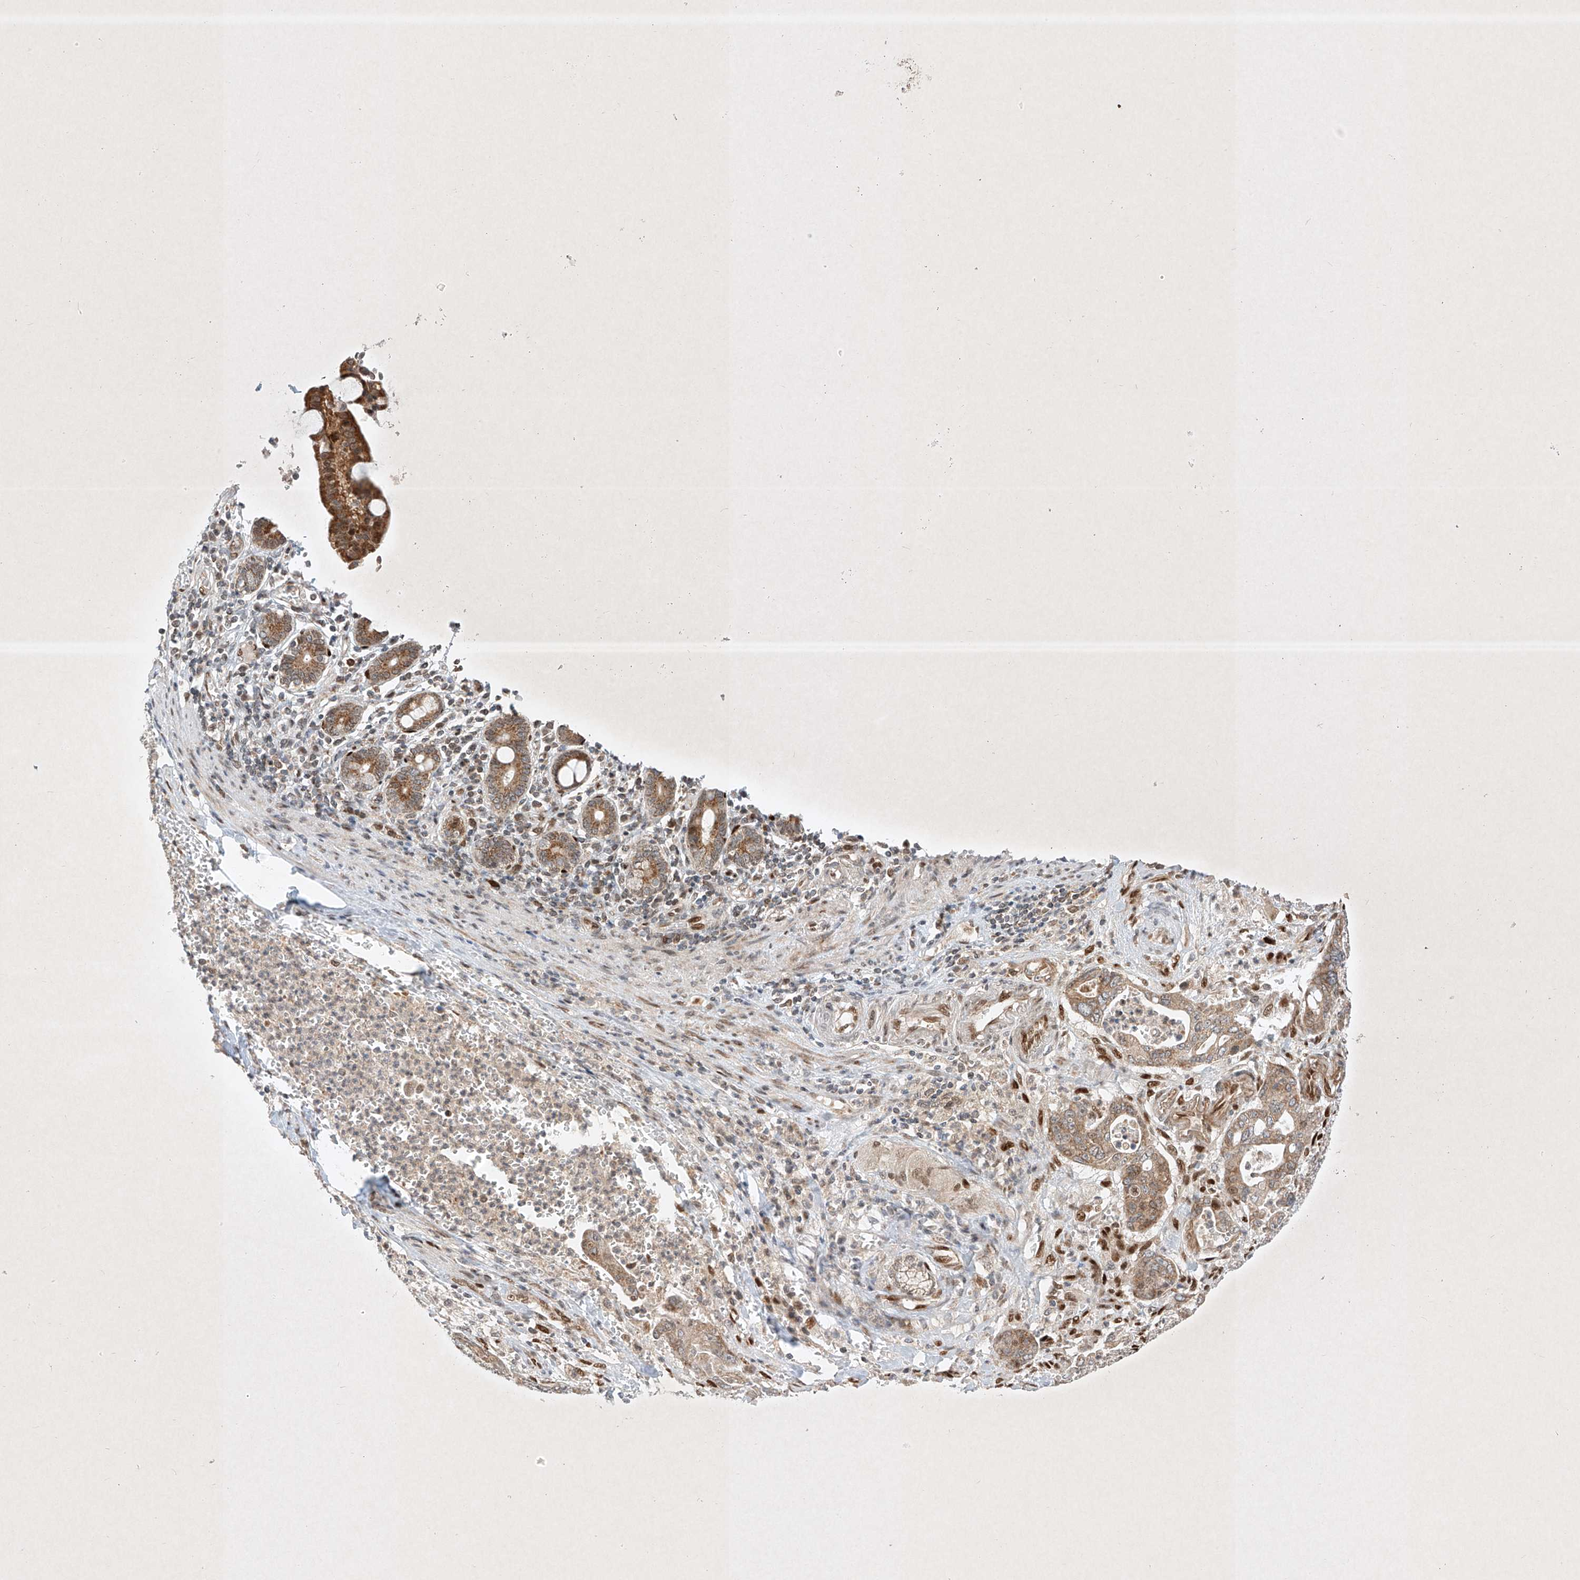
{"staining": {"intensity": "weak", "quantity": ">75%", "location": "cytoplasmic/membranous"}, "tissue": "pancreatic cancer", "cell_type": "Tumor cells", "image_type": "cancer", "snomed": [{"axis": "morphology", "description": "Adenocarcinoma, NOS"}, {"axis": "topography", "description": "Pancreas"}], "caption": "Protein staining exhibits weak cytoplasmic/membranous positivity in about >75% of tumor cells in adenocarcinoma (pancreatic).", "gene": "EPG5", "patient": {"sex": "male", "age": 70}}